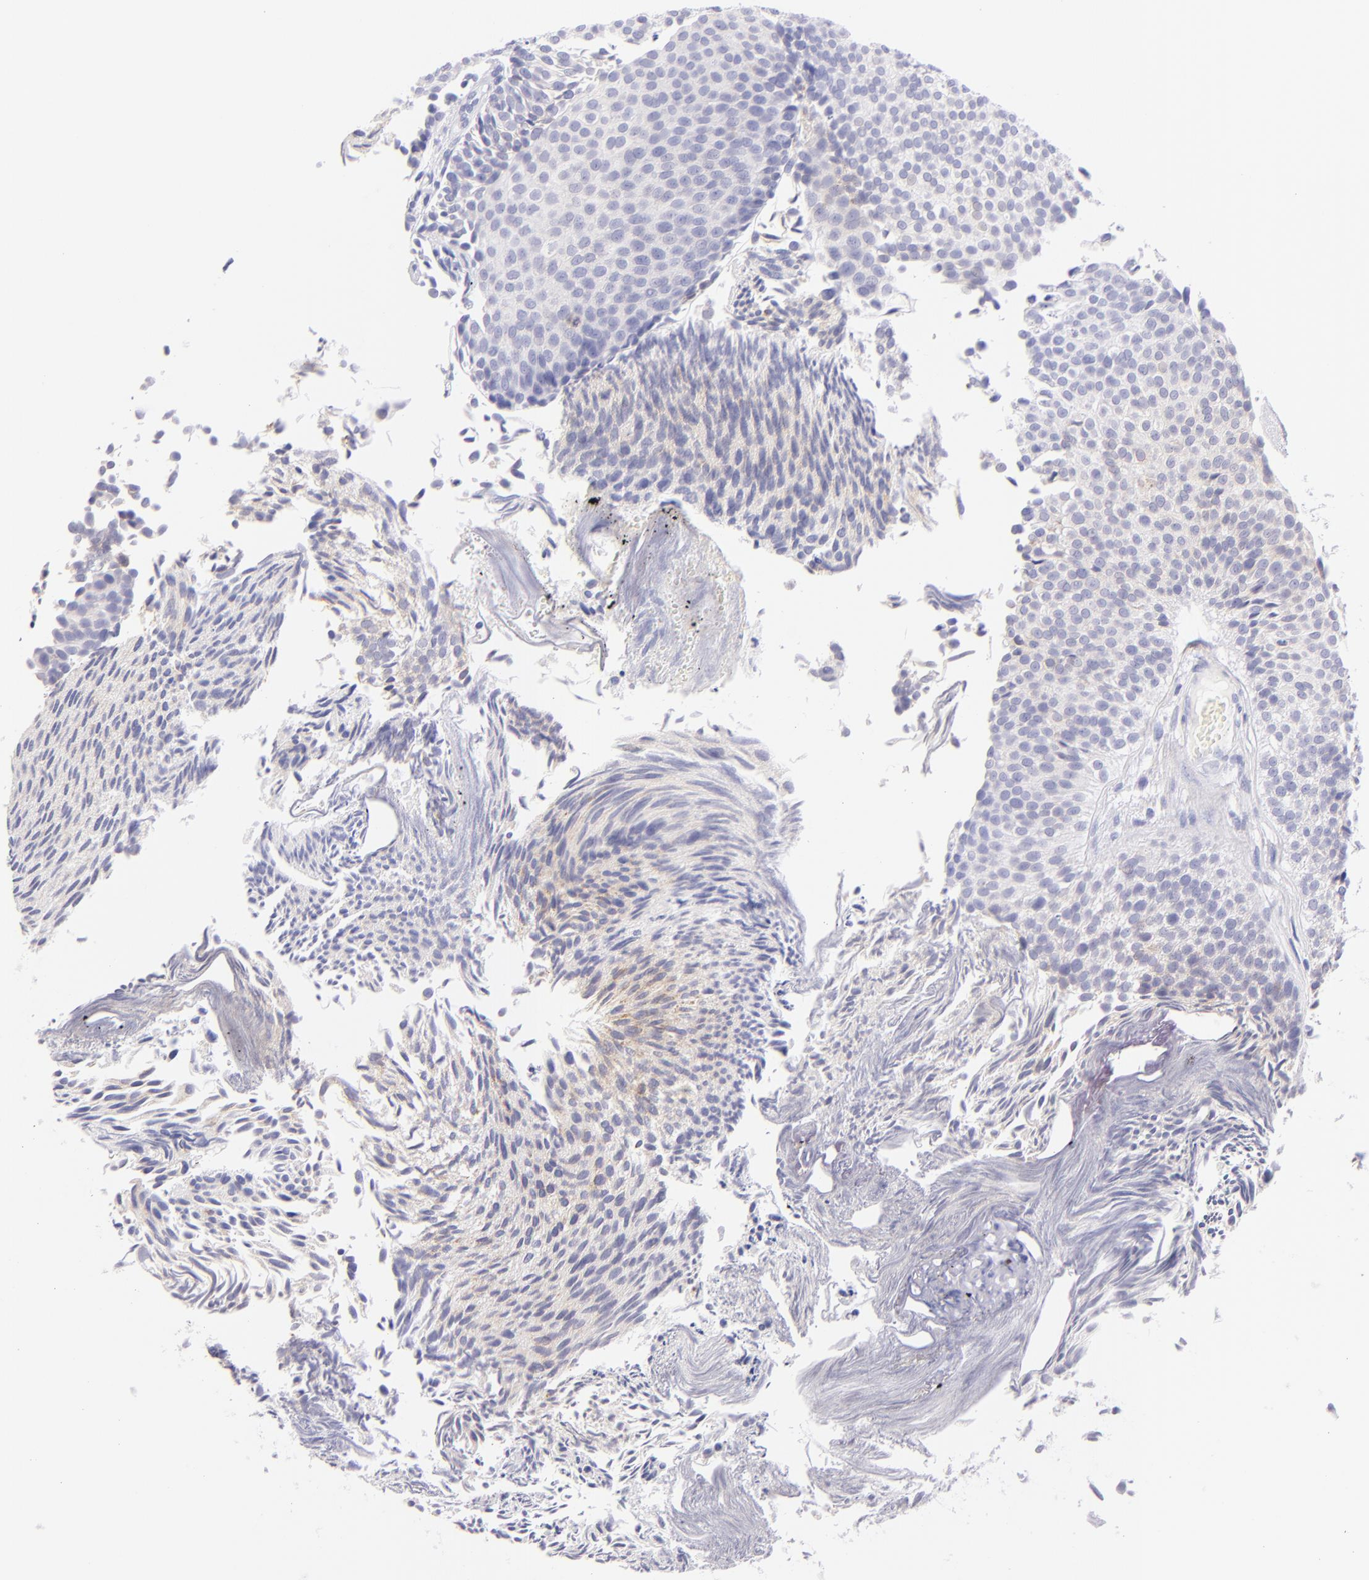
{"staining": {"intensity": "negative", "quantity": "none", "location": "none"}, "tissue": "urothelial cancer", "cell_type": "Tumor cells", "image_type": "cancer", "snomed": [{"axis": "morphology", "description": "Urothelial carcinoma, Low grade"}, {"axis": "topography", "description": "Urinary bladder"}], "caption": "The immunohistochemistry micrograph has no significant positivity in tumor cells of urothelial cancer tissue. (Brightfield microscopy of DAB immunohistochemistry (IHC) at high magnification).", "gene": "SDC1", "patient": {"sex": "male", "age": 84}}